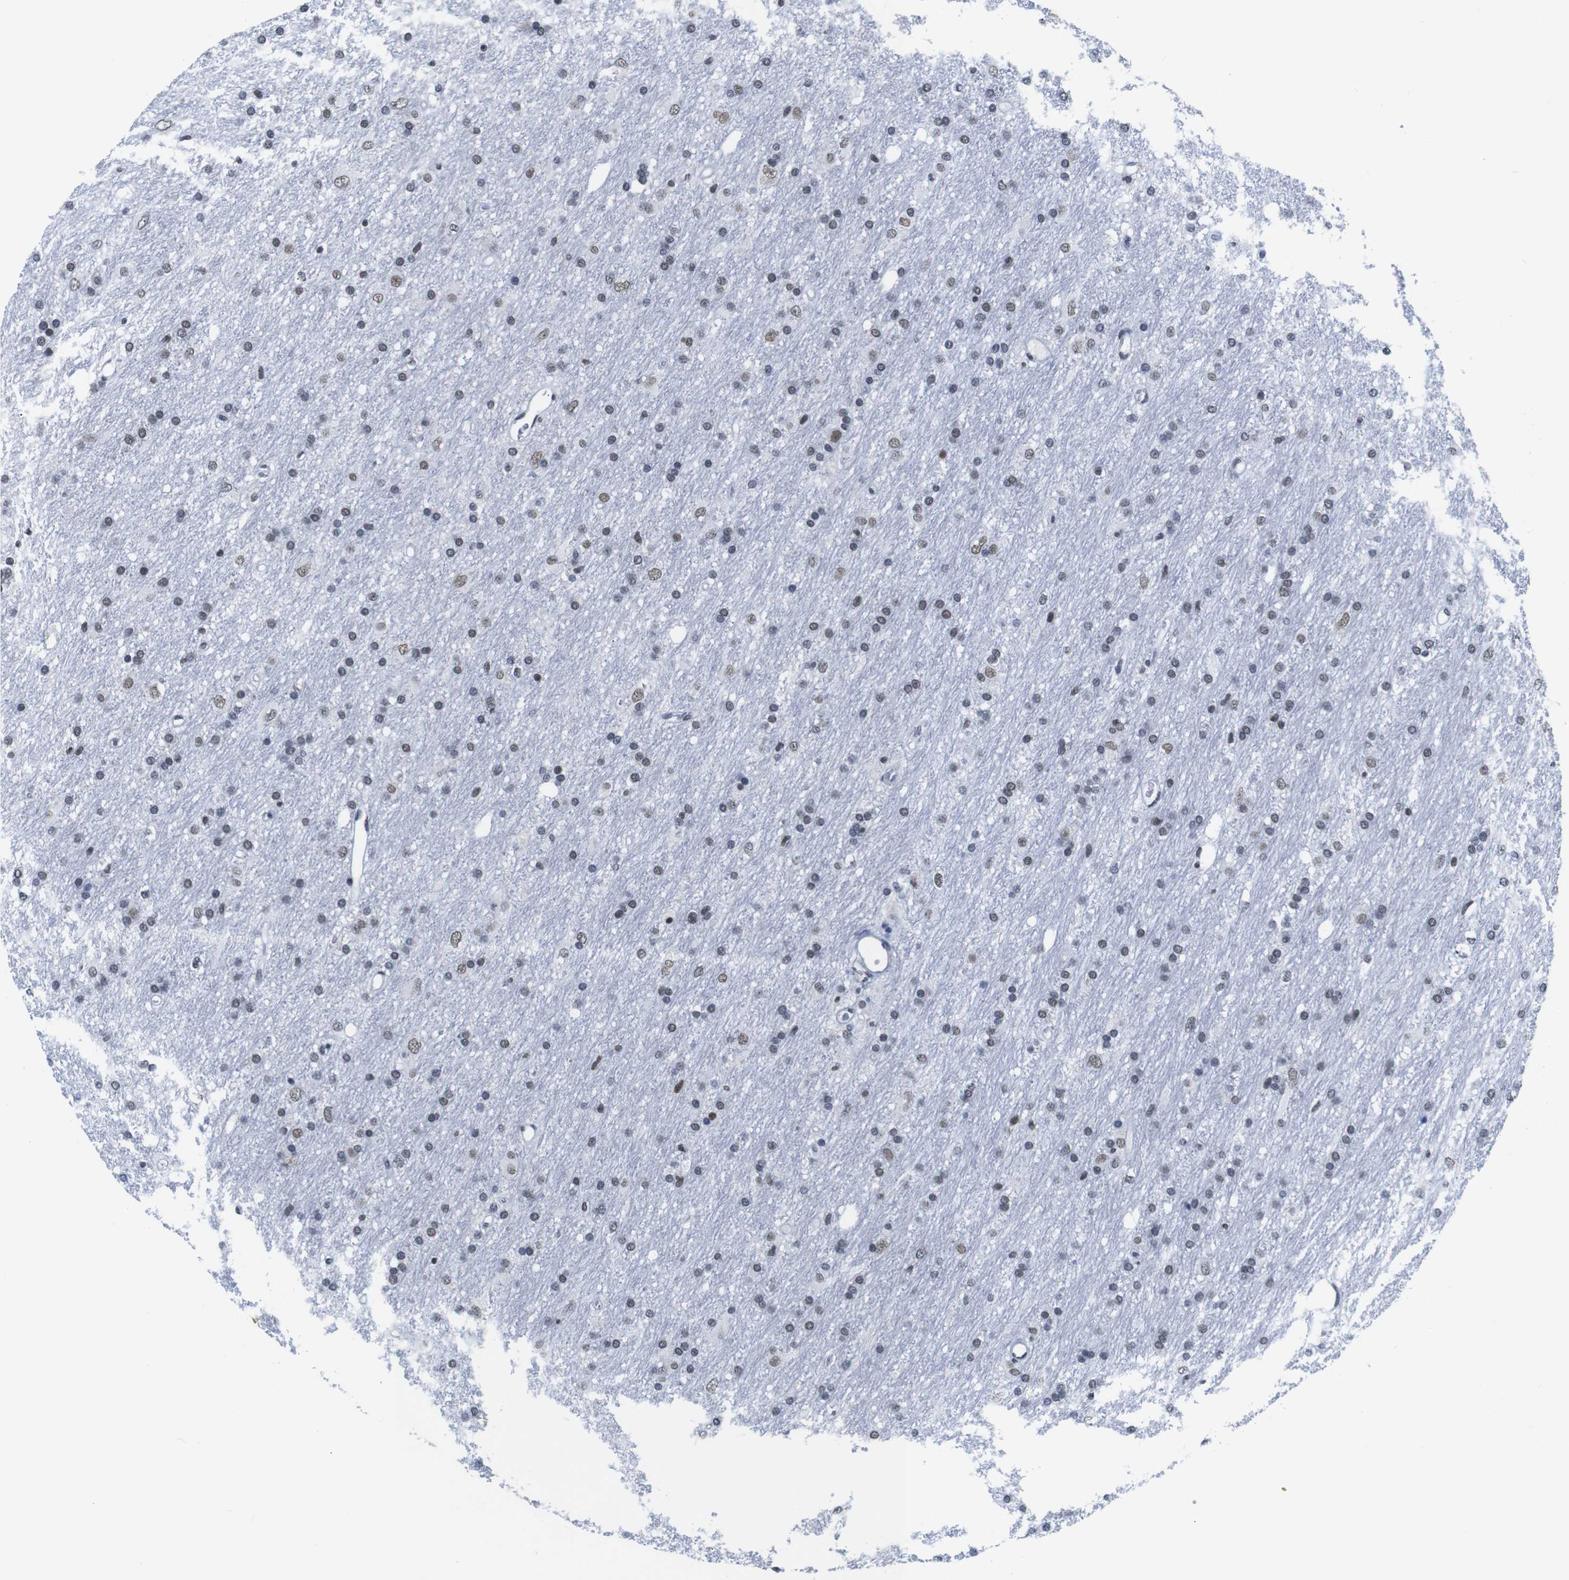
{"staining": {"intensity": "weak", "quantity": "25%-75%", "location": "nuclear"}, "tissue": "glioma", "cell_type": "Tumor cells", "image_type": "cancer", "snomed": [{"axis": "morphology", "description": "Glioma, malignant, Low grade"}, {"axis": "topography", "description": "Brain"}], "caption": "Human low-grade glioma (malignant) stained with a protein marker demonstrates weak staining in tumor cells.", "gene": "ILDR2", "patient": {"sex": "male", "age": 77}}